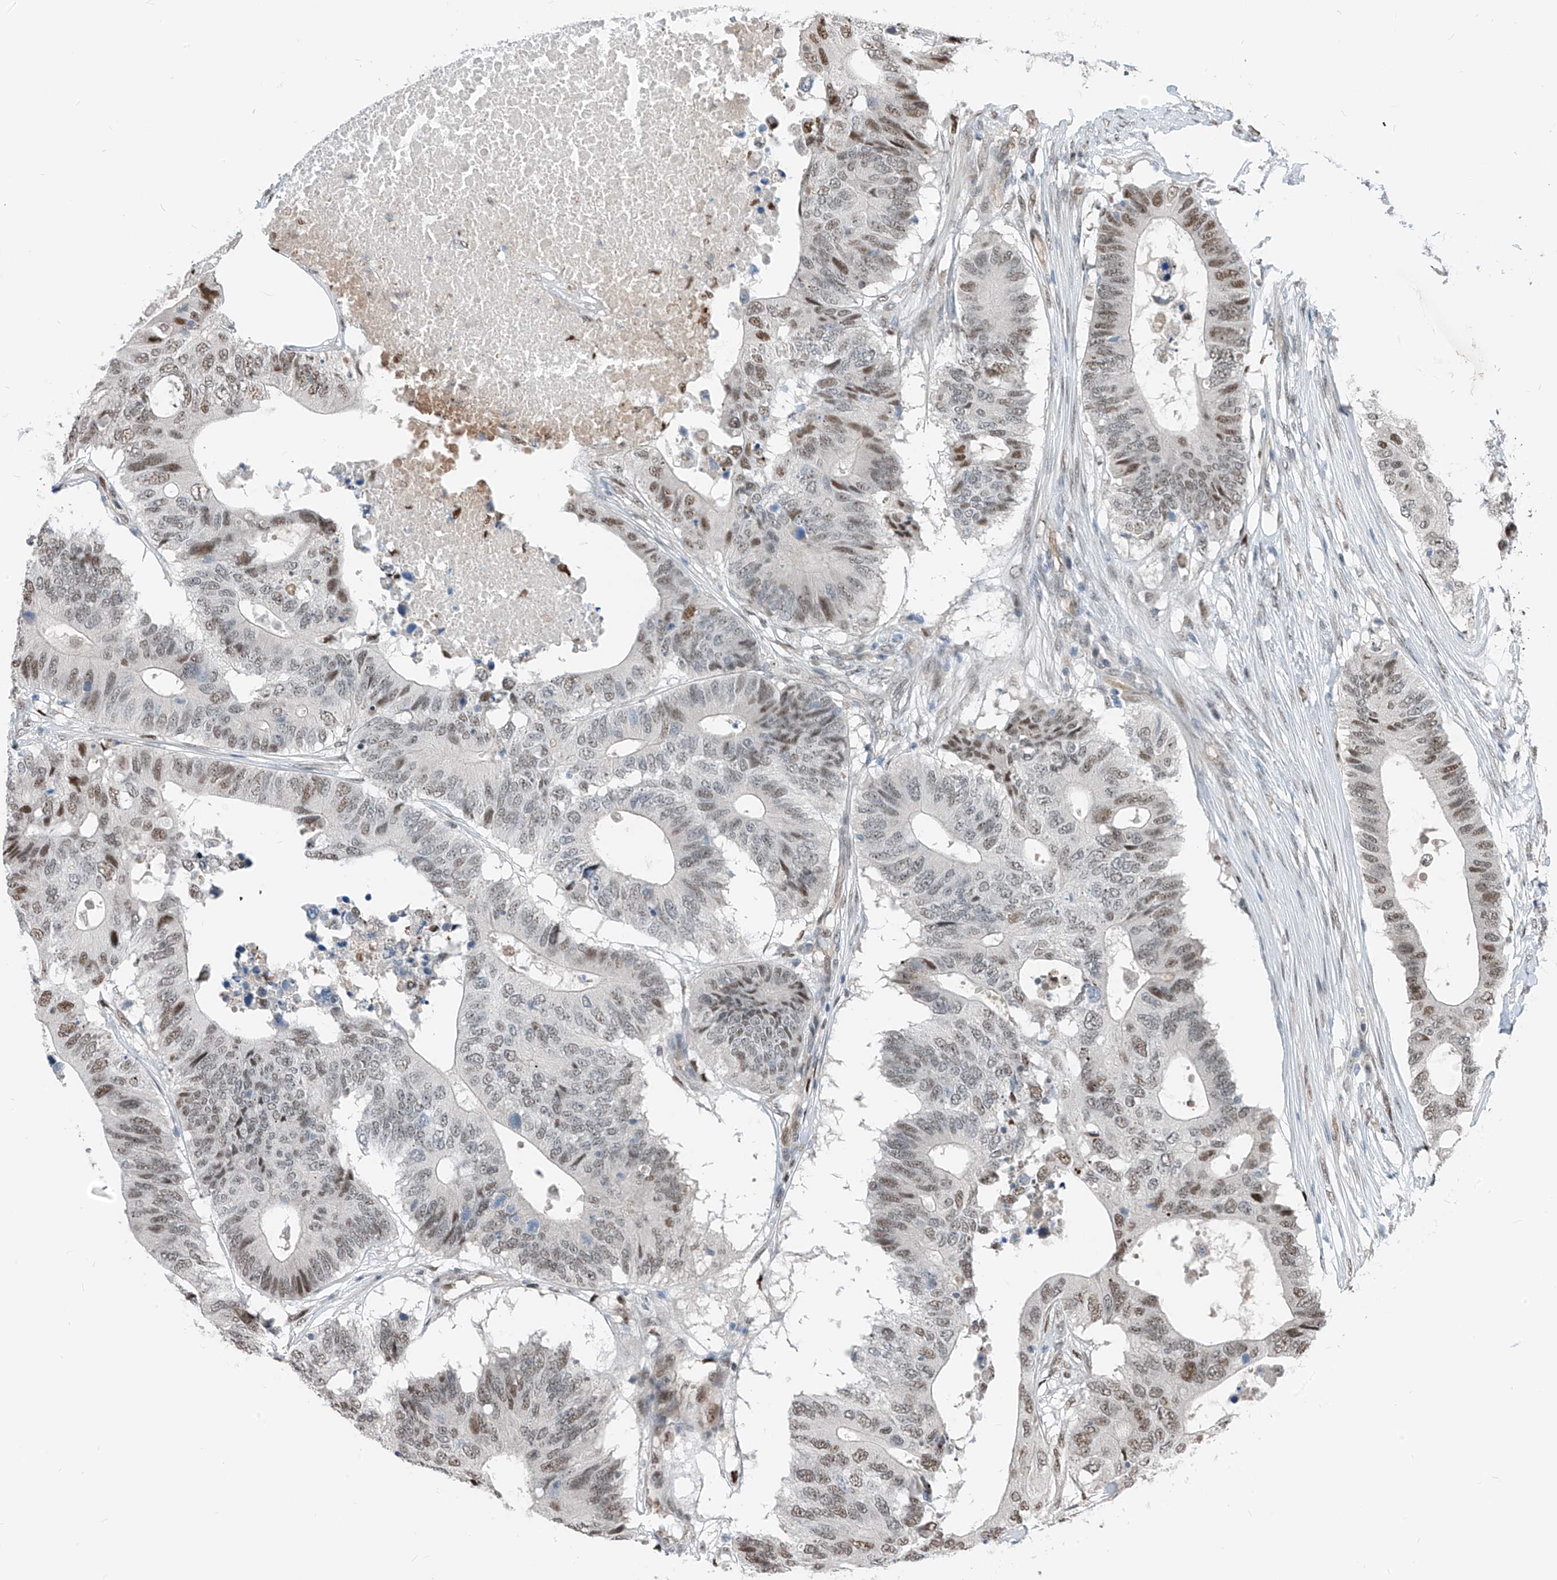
{"staining": {"intensity": "weak", "quantity": "25%-75%", "location": "nuclear"}, "tissue": "colorectal cancer", "cell_type": "Tumor cells", "image_type": "cancer", "snomed": [{"axis": "morphology", "description": "Adenocarcinoma, NOS"}, {"axis": "topography", "description": "Colon"}], "caption": "This is a micrograph of IHC staining of colorectal cancer (adenocarcinoma), which shows weak expression in the nuclear of tumor cells.", "gene": "RBP7", "patient": {"sex": "male", "age": 71}}